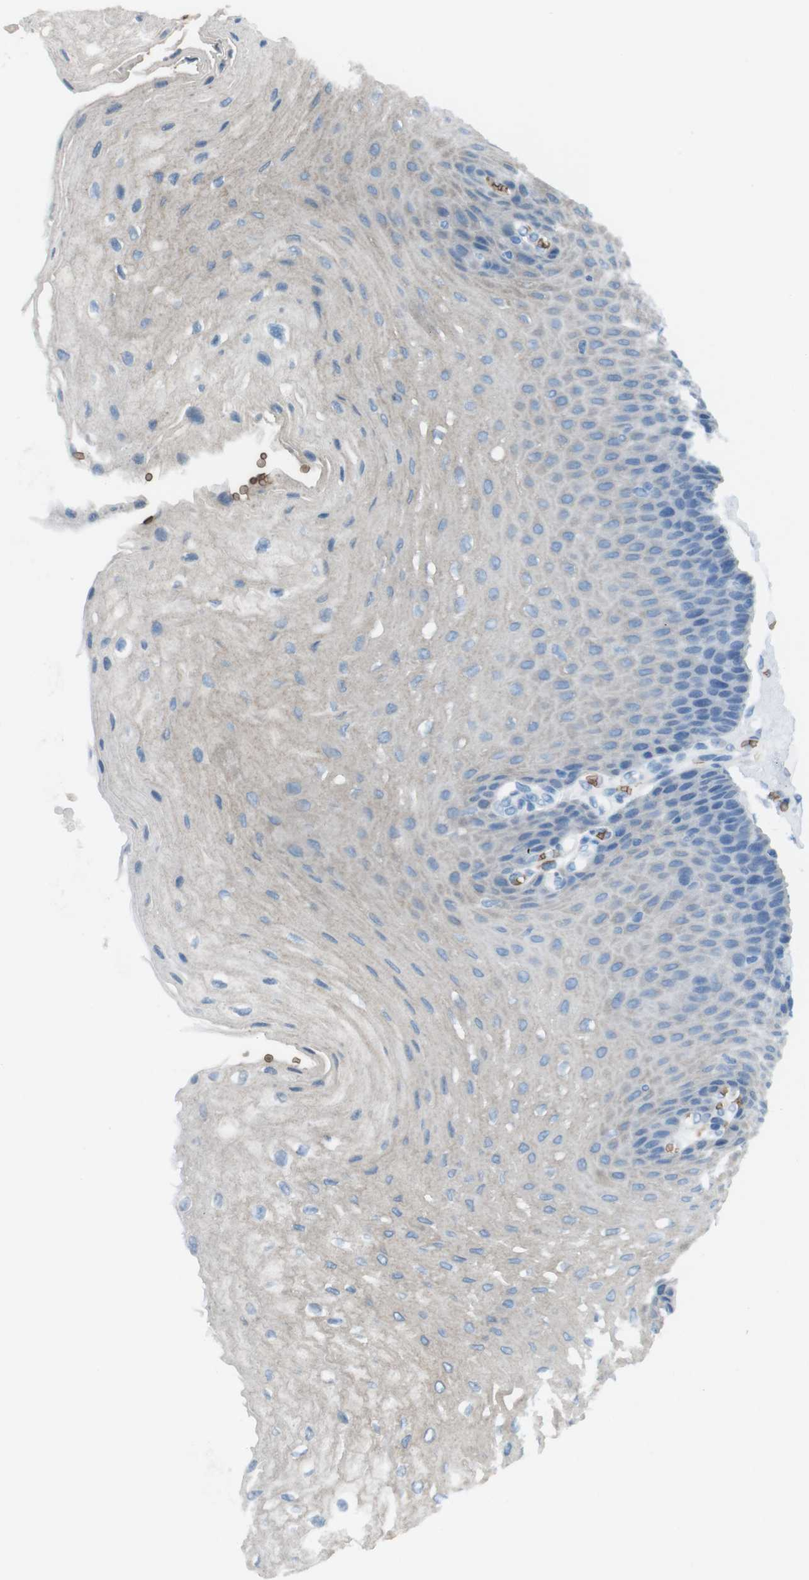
{"staining": {"intensity": "negative", "quantity": "none", "location": "none"}, "tissue": "esophagus", "cell_type": "Squamous epithelial cells", "image_type": "normal", "snomed": [{"axis": "morphology", "description": "Normal tissue, NOS"}, {"axis": "topography", "description": "Esophagus"}], "caption": "Immunohistochemistry (IHC) of unremarkable human esophagus displays no expression in squamous epithelial cells.", "gene": "GYPA", "patient": {"sex": "female", "age": 72}}